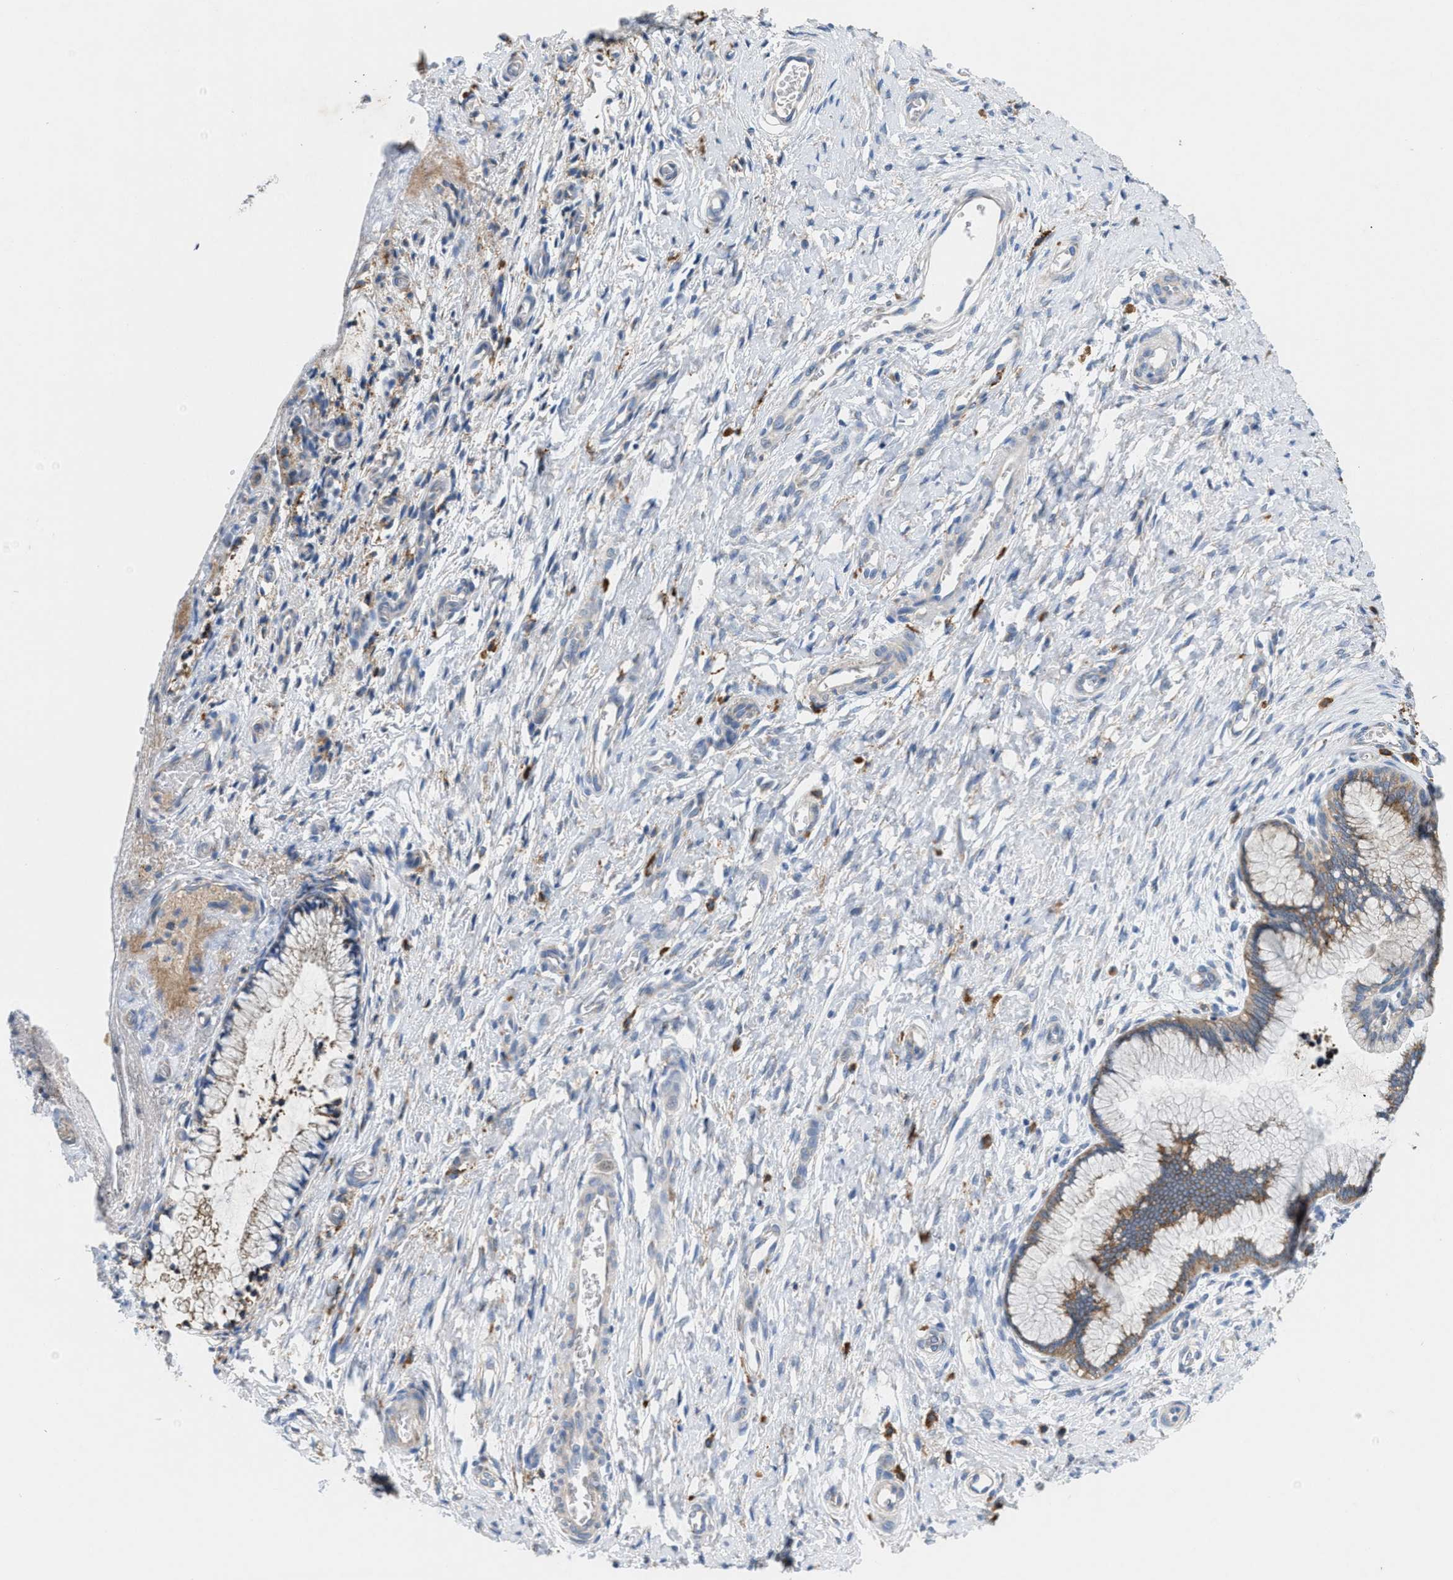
{"staining": {"intensity": "moderate", "quantity": "25%-75%", "location": "cytoplasmic/membranous"}, "tissue": "cervix", "cell_type": "Glandular cells", "image_type": "normal", "snomed": [{"axis": "morphology", "description": "Normal tissue, NOS"}, {"axis": "topography", "description": "Cervix"}], "caption": "Protein expression analysis of normal human cervix reveals moderate cytoplasmic/membranous staining in about 25%-75% of glandular cells. (DAB IHC, brown staining for protein, blue staining for nuclei).", "gene": "DYNC2I1", "patient": {"sex": "female", "age": 55}}